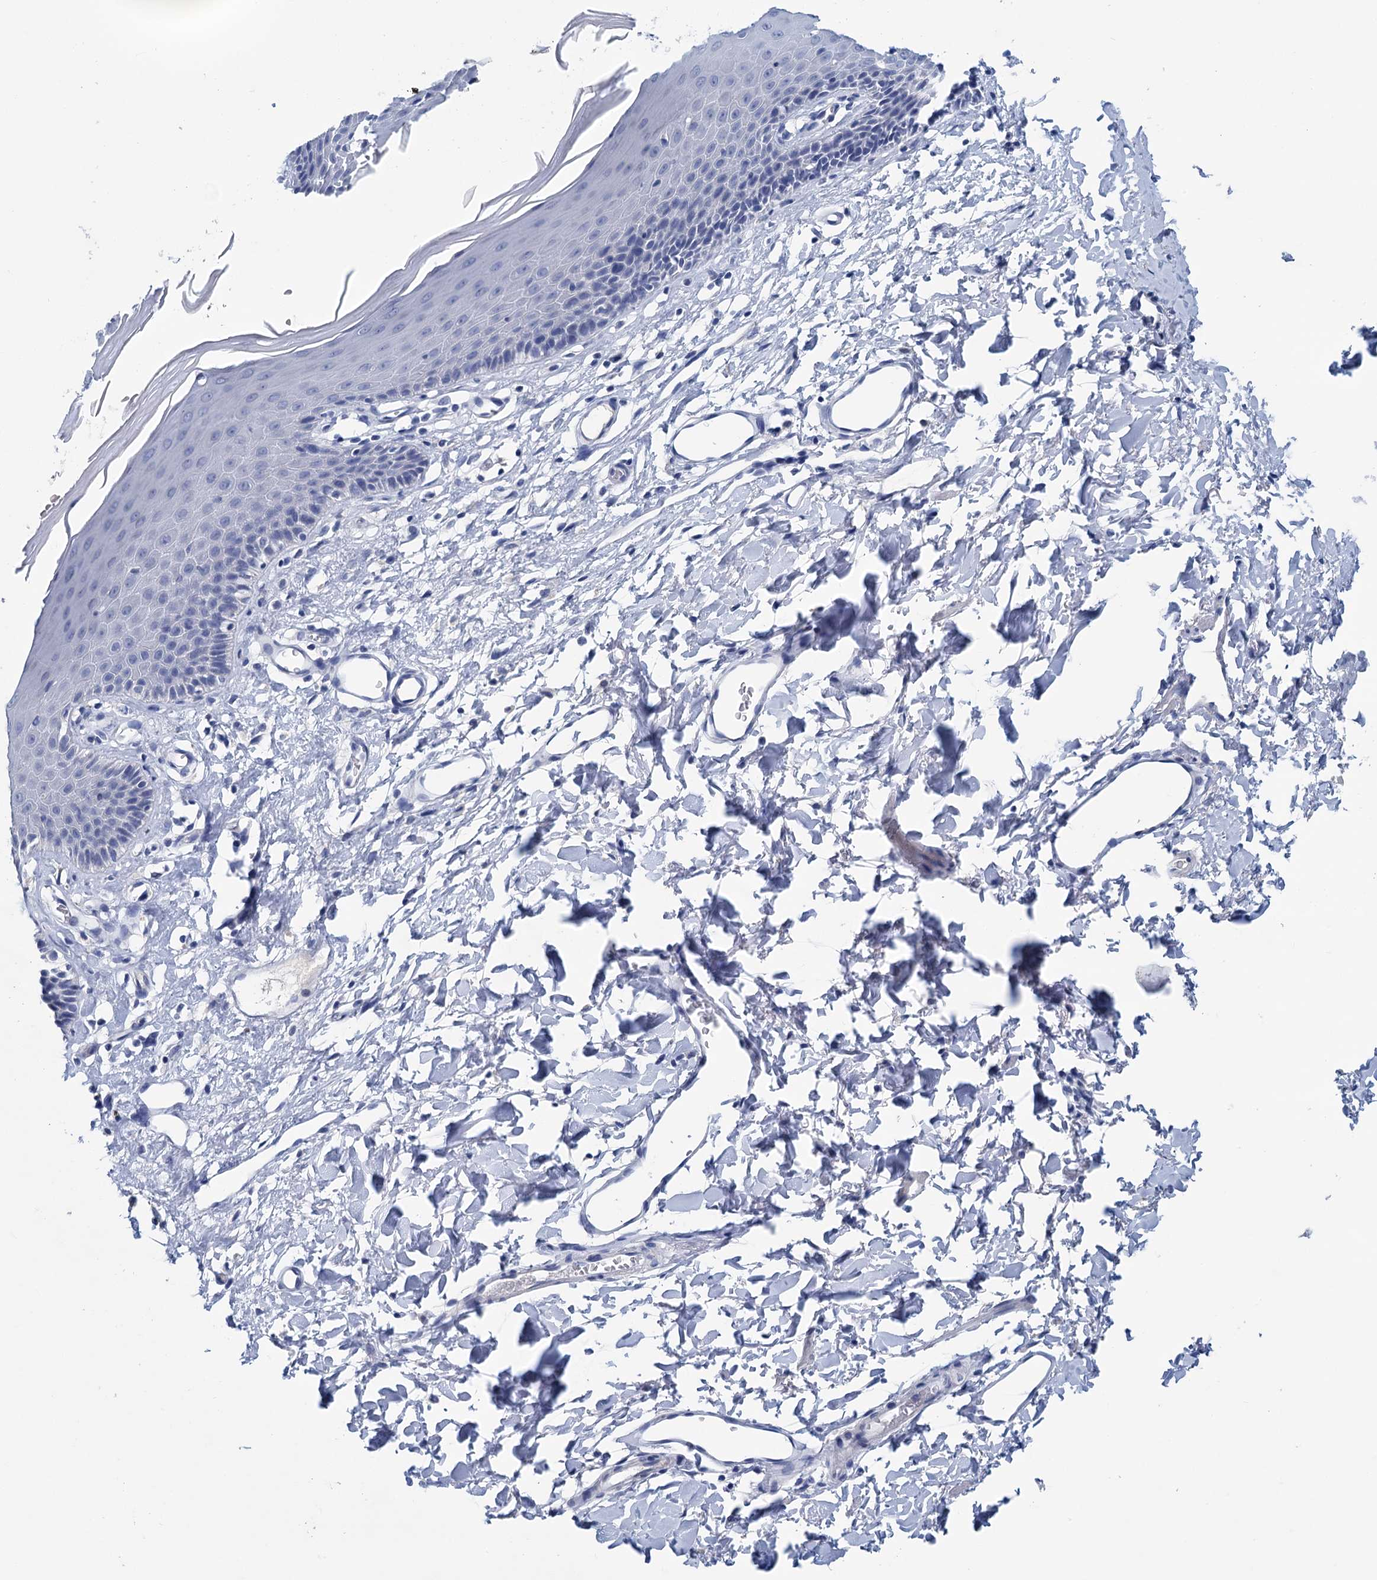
{"staining": {"intensity": "moderate", "quantity": "<25%", "location": "cytoplasmic/membranous"}, "tissue": "skin", "cell_type": "Epidermal cells", "image_type": "normal", "snomed": [{"axis": "morphology", "description": "Normal tissue, NOS"}, {"axis": "topography", "description": "Vulva"}], "caption": "A photomicrograph showing moderate cytoplasmic/membranous staining in approximately <25% of epidermal cells in normal skin, as visualized by brown immunohistochemical staining.", "gene": "MYOZ3", "patient": {"sex": "female", "age": 68}}